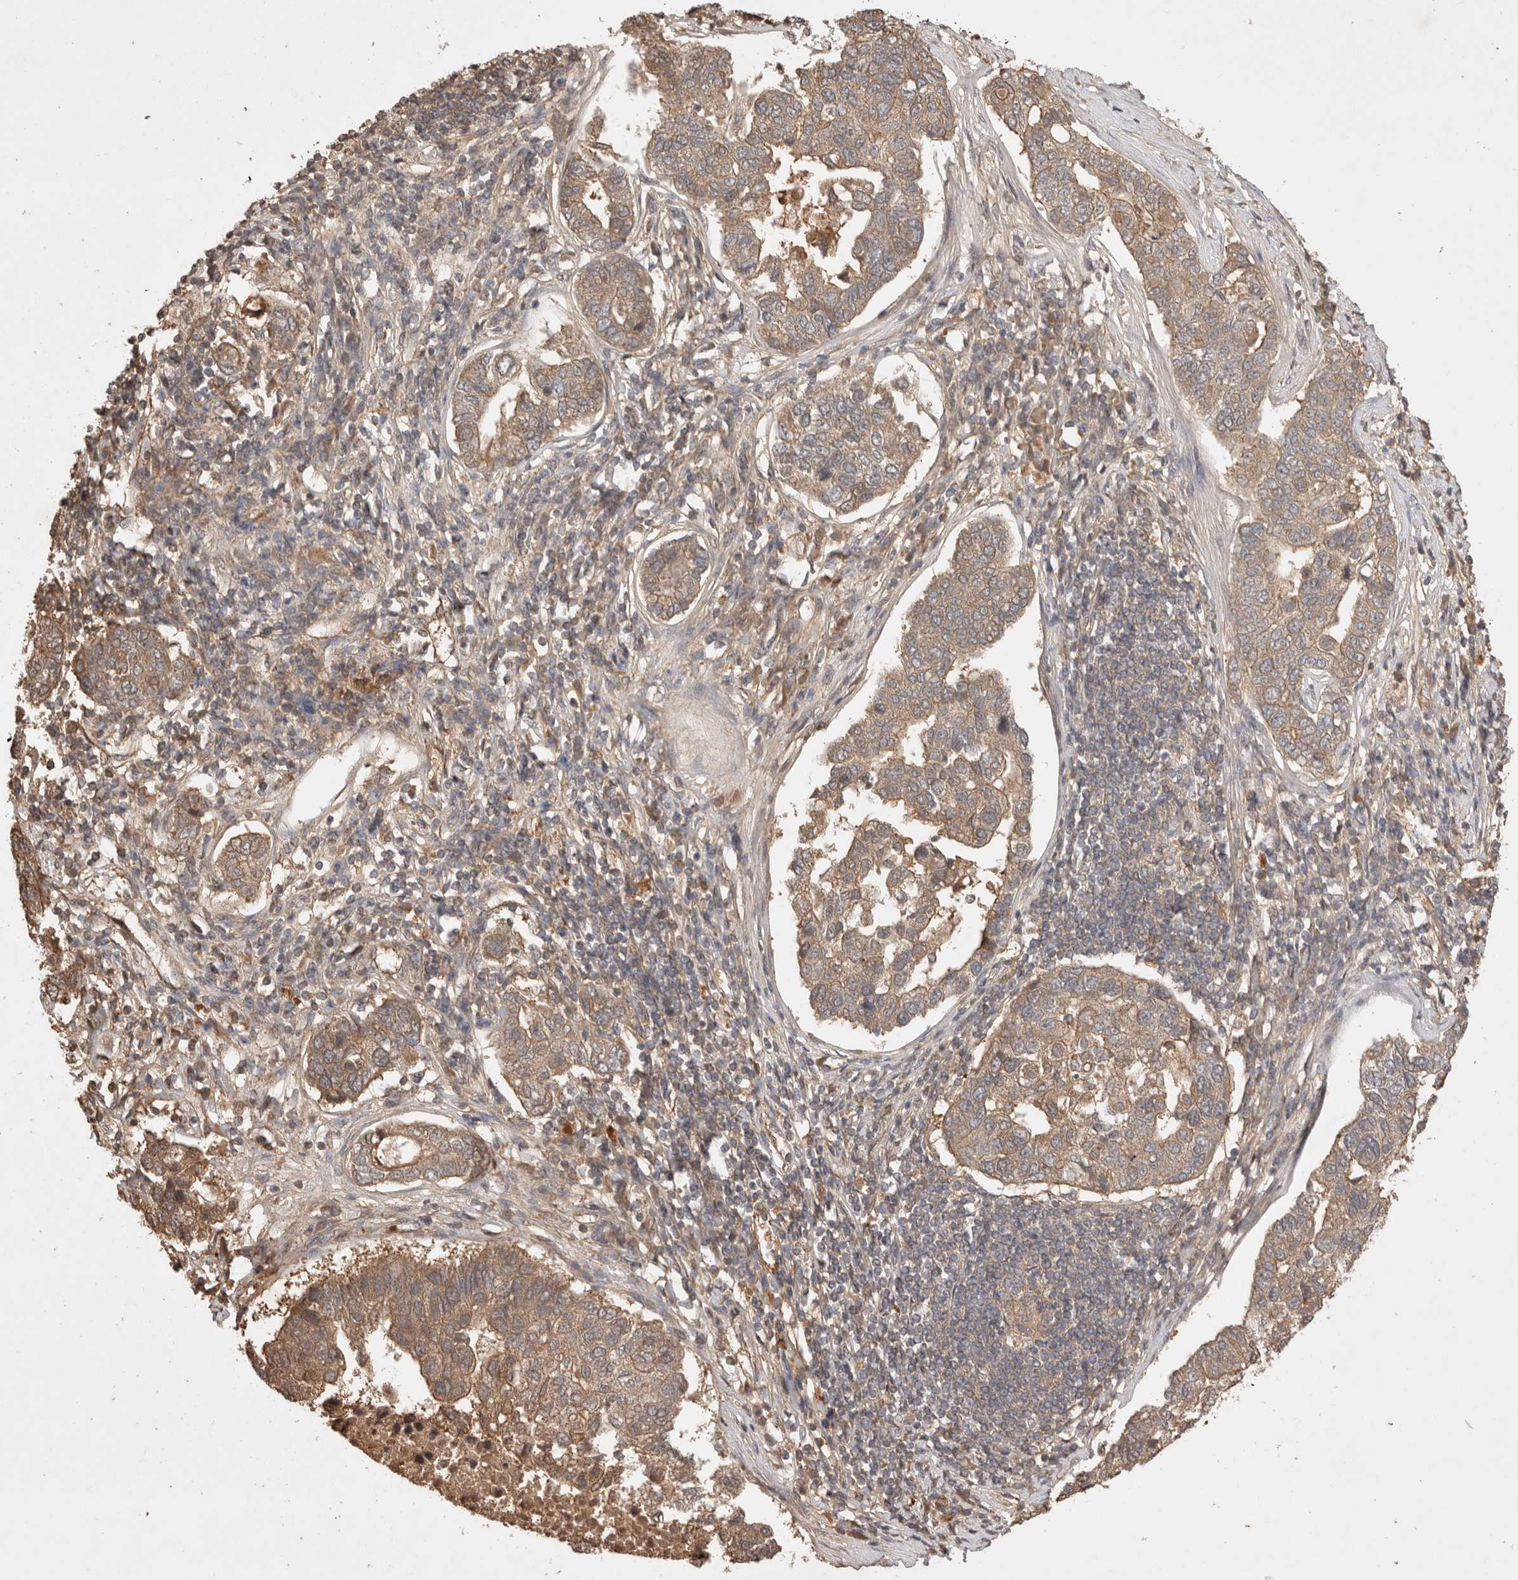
{"staining": {"intensity": "moderate", "quantity": ">75%", "location": "cytoplasmic/membranous"}, "tissue": "pancreatic cancer", "cell_type": "Tumor cells", "image_type": "cancer", "snomed": [{"axis": "morphology", "description": "Adenocarcinoma, NOS"}, {"axis": "topography", "description": "Pancreas"}], "caption": "Protein staining of pancreatic adenocarcinoma tissue reveals moderate cytoplasmic/membranous expression in approximately >75% of tumor cells.", "gene": "PRMT3", "patient": {"sex": "female", "age": 61}}